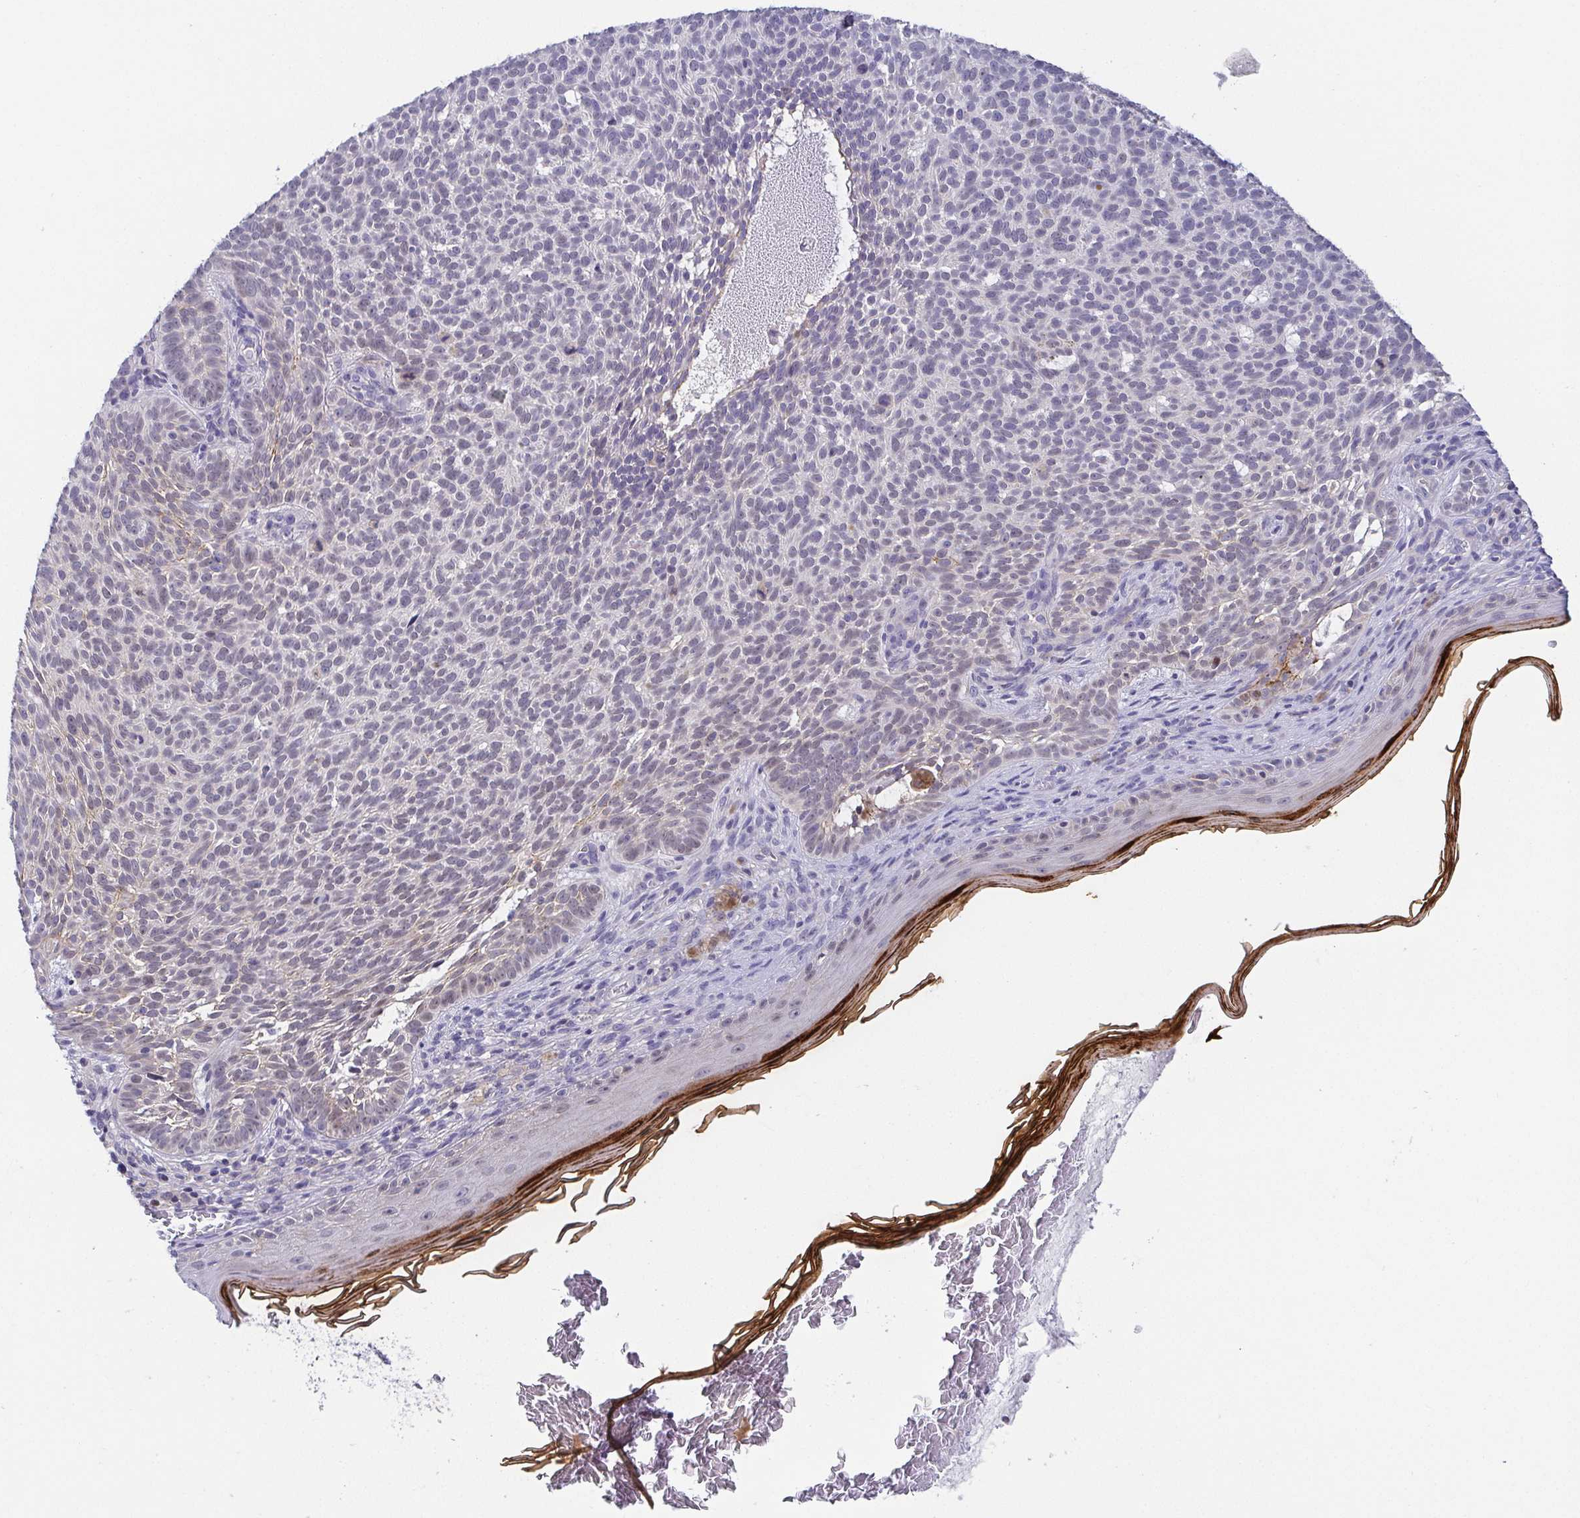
{"staining": {"intensity": "negative", "quantity": "none", "location": "none"}, "tissue": "skin cancer", "cell_type": "Tumor cells", "image_type": "cancer", "snomed": [{"axis": "morphology", "description": "Basal cell carcinoma"}, {"axis": "topography", "description": "Skin"}], "caption": "DAB immunohistochemical staining of basal cell carcinoma (skin) demonstrates no significant positivity in tumor cells.", "gene": "RNASE7", "patient": {"sex": "male", "age": 78}}